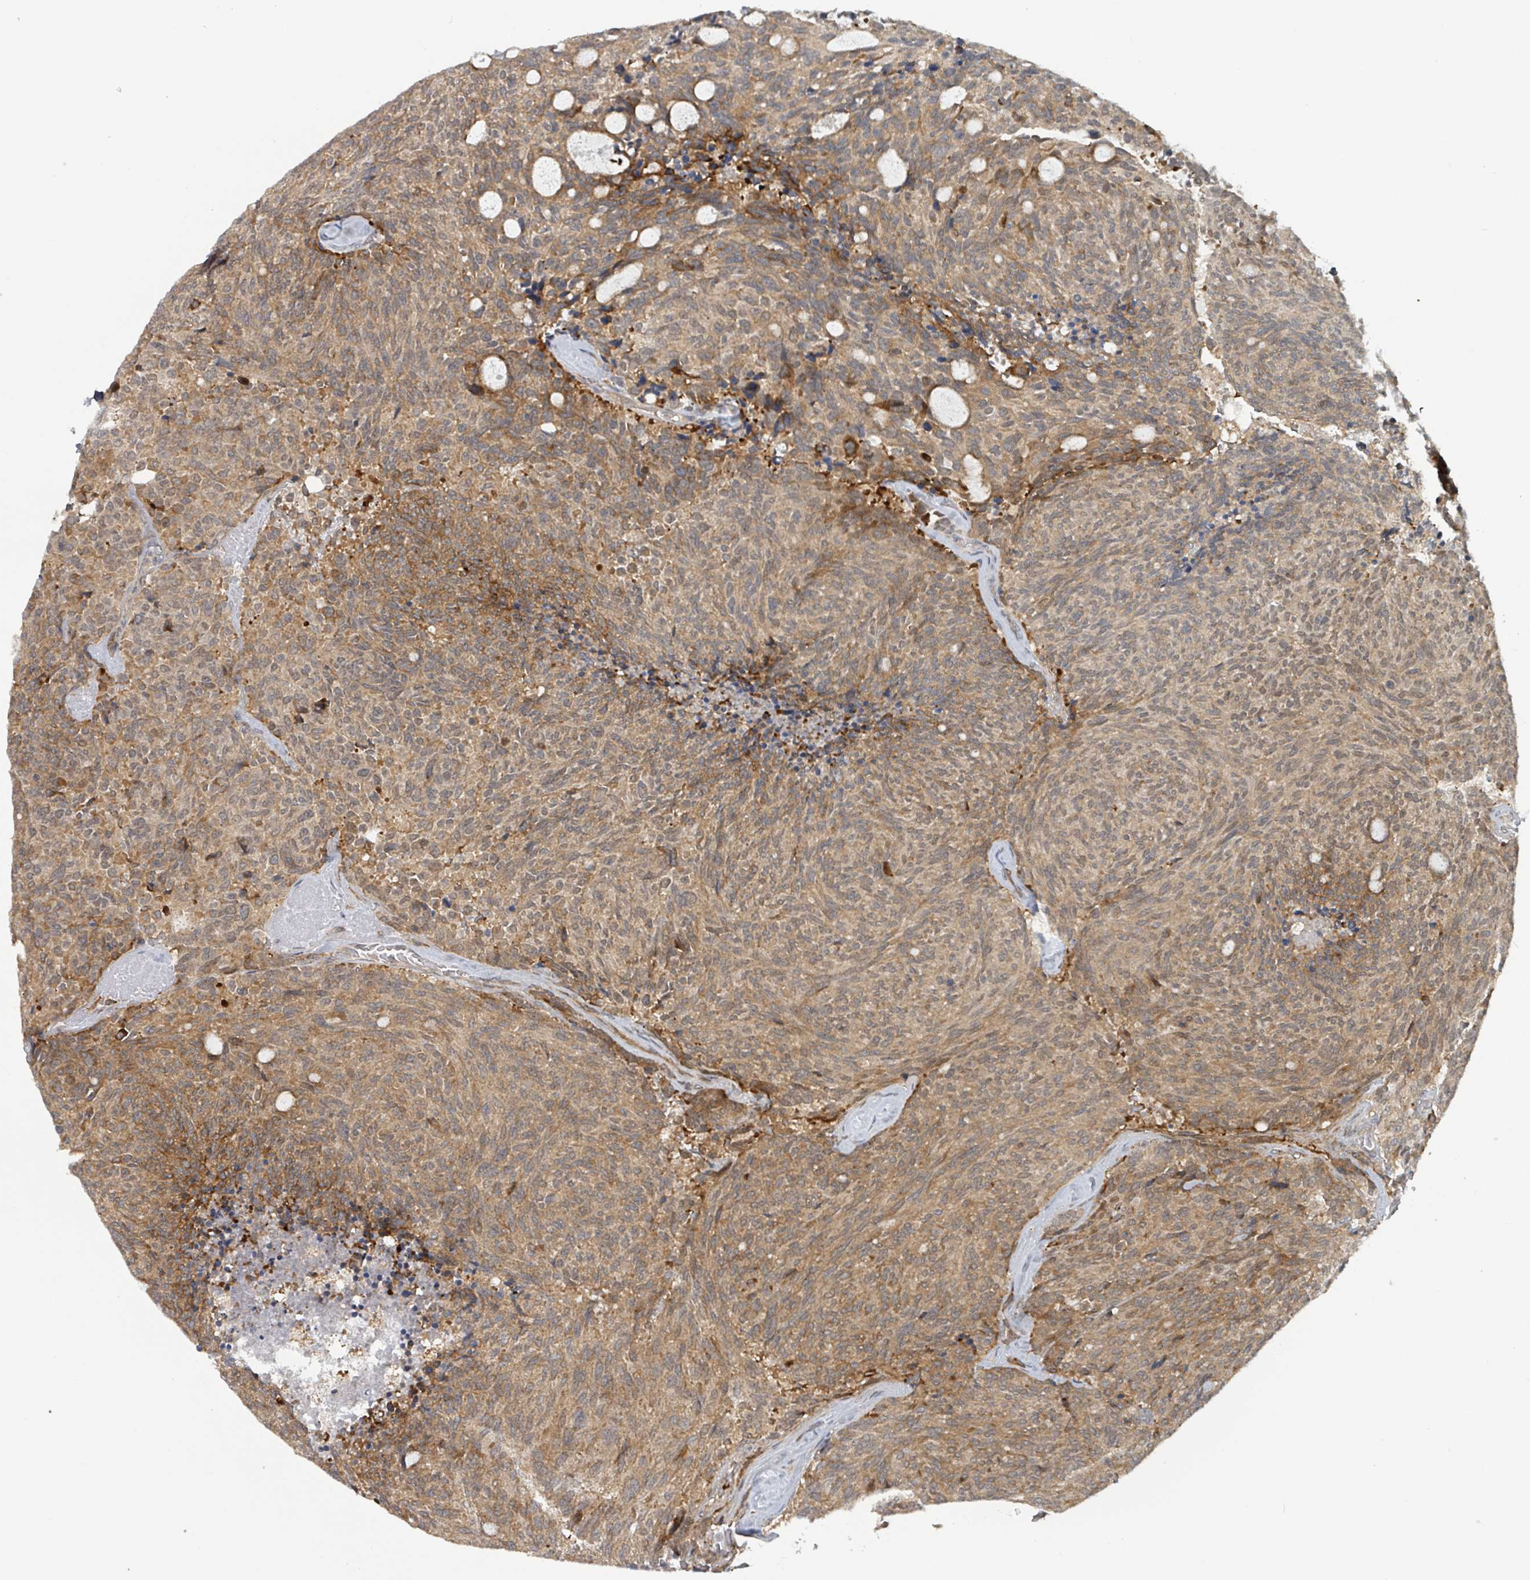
{"staining": {"intensity": "moderate", "quantity": ">75%", "location": "cytoplasmic/membranous"}, "tissue": "carcinoid", "cell_type": "Tumor cells", "image_type": "cancer", "snomed": [{"axis": "morphology", "description": "Carcinoid, malignant, NOS"}, {"axis": "topography", "description": "Pancreas"}], "caption": "Carcinoid (malignant) was stained to show a protein in brown. There is medium levels of moderate cytoplasmic/membranous staining in approximately >75% of tumor cells.", "gene": "GTF3C1", "patient": {"sex": "female", "age": 54}}